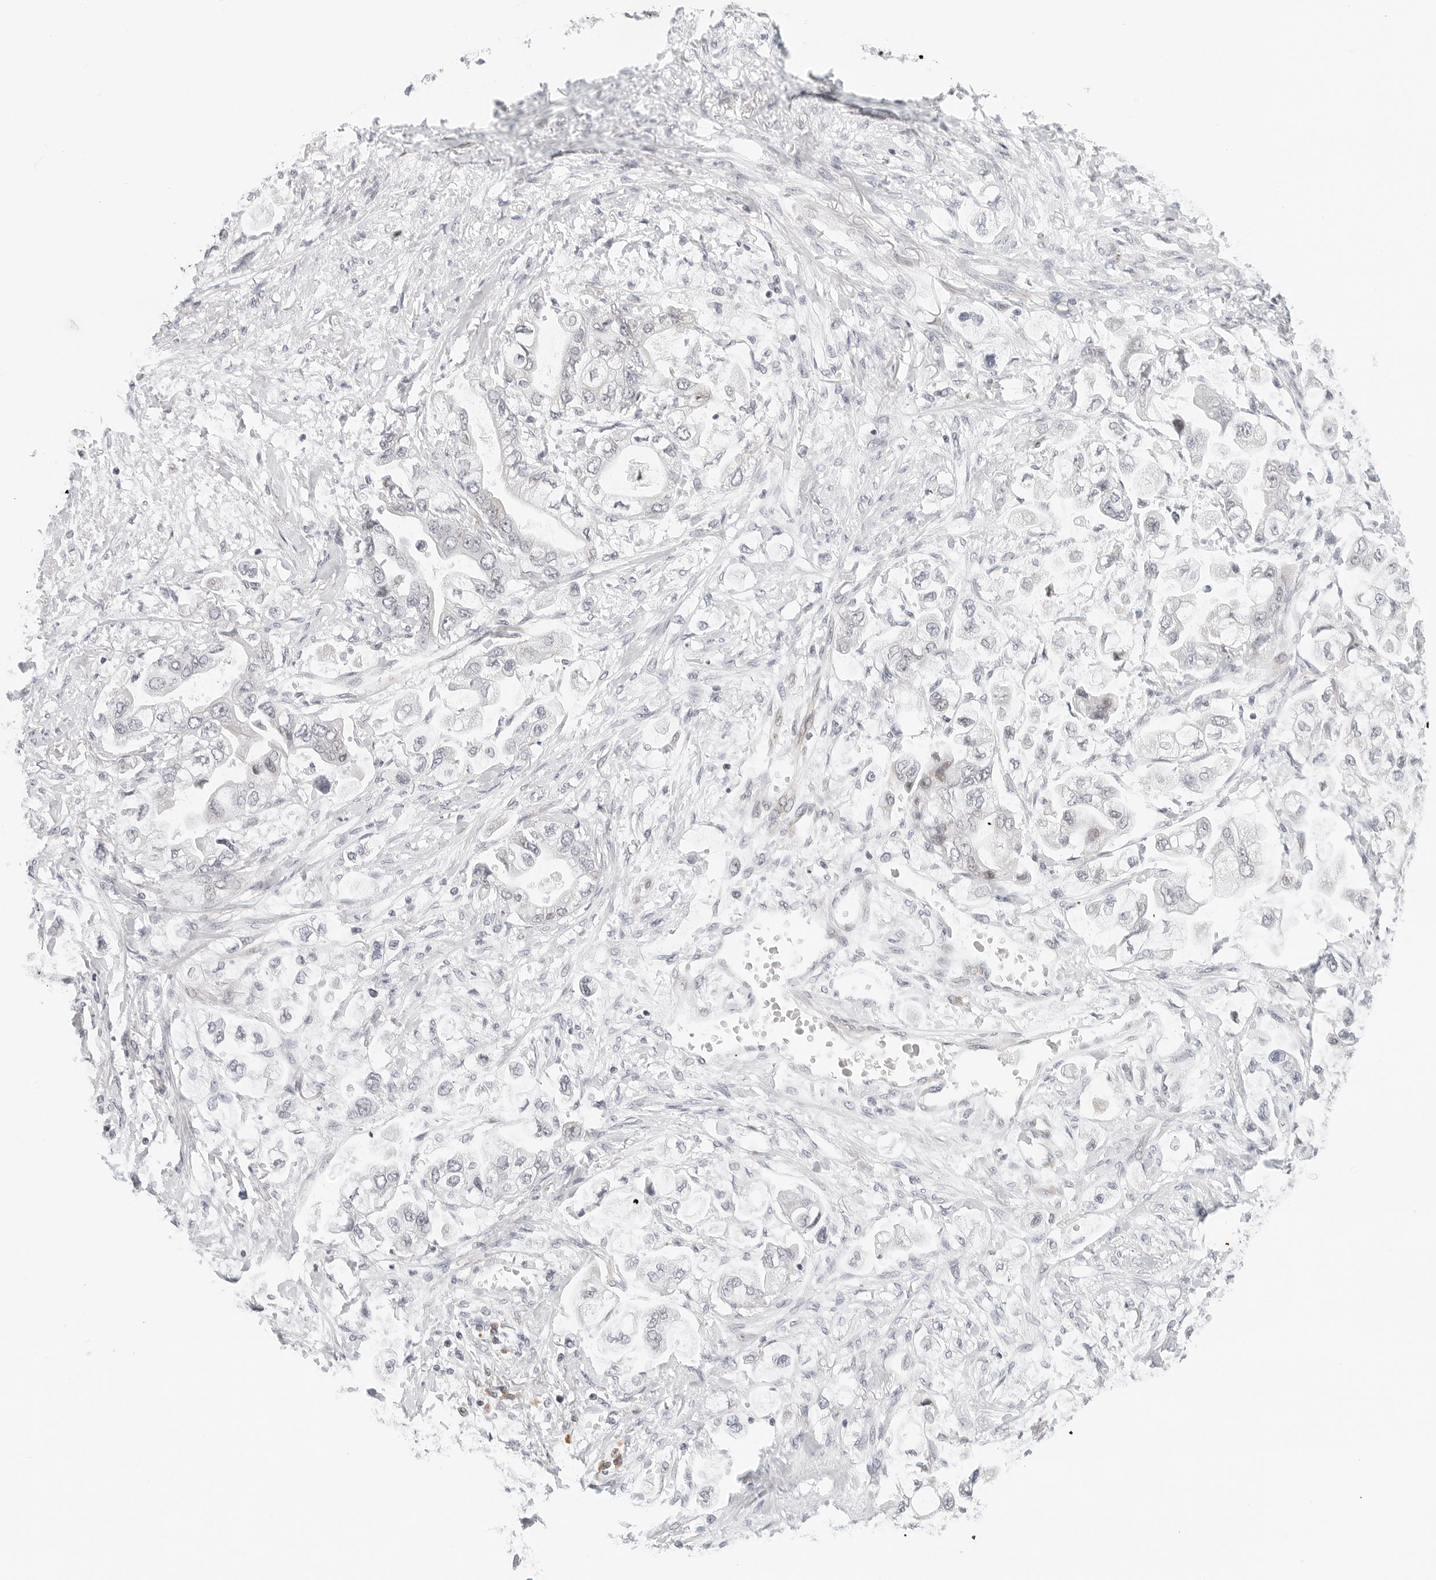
{"staining": {"intensity": "negative", "quantity": "none", "location": "none"}, "tissue": "stomach cancer", "cell_type": "Tumor cells", "image_type": "cancer", "snomed": [{"axis": "morphology", "description": "Adenocarcinoma, NOS"}, {"axis": "topography", "description": "Stomach"}], "caption": "The photomicrograph demonstrates no significant staining in tumor cells of stomach cancer.", "gene": "PARP10", "patient": {"sex": "male", "age": 62}}